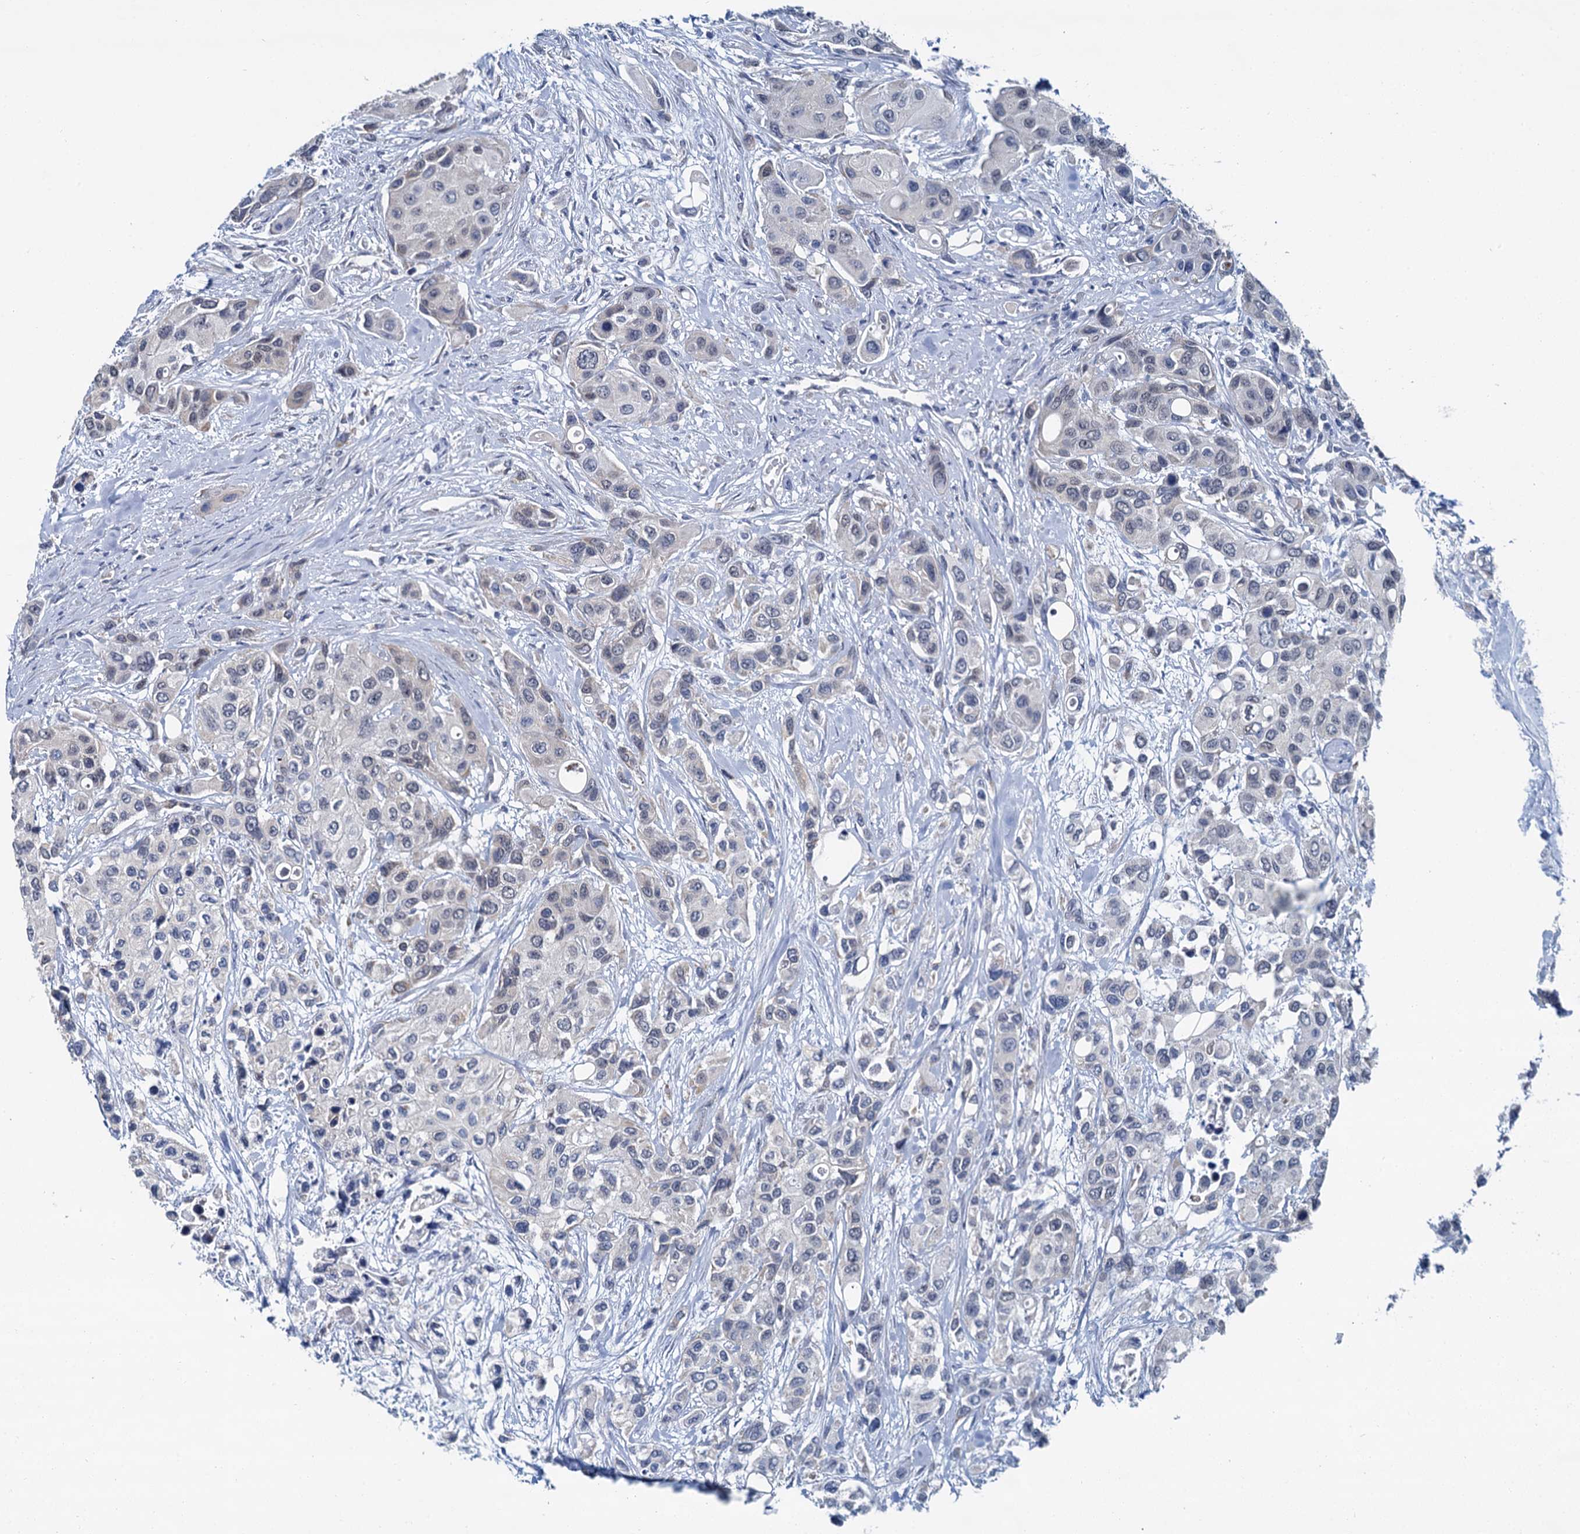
{"staining": {"intensity": "negative", "quantity": "none", "location": "none"}, "tissue": "urothelial cancer", "cell_type": "Tumor cells", "image_type": "cancer", "snomed": [{"axis": "morphology", "description": "Normal tissue, NOS"}, {"axis": "morphology", "description": "Urothelial carcinoma, High grade"}, {"axis": "topography", "description": "Vascular tissue"}, {"axis": "topography", "description": "Urinary bladder"}], "caption": "Tumor cells are negative for protein expression in human urothelial carcinoma (high-grade).", "gene": "MIOX", "patient": {"sex": "female", "age": 56}}